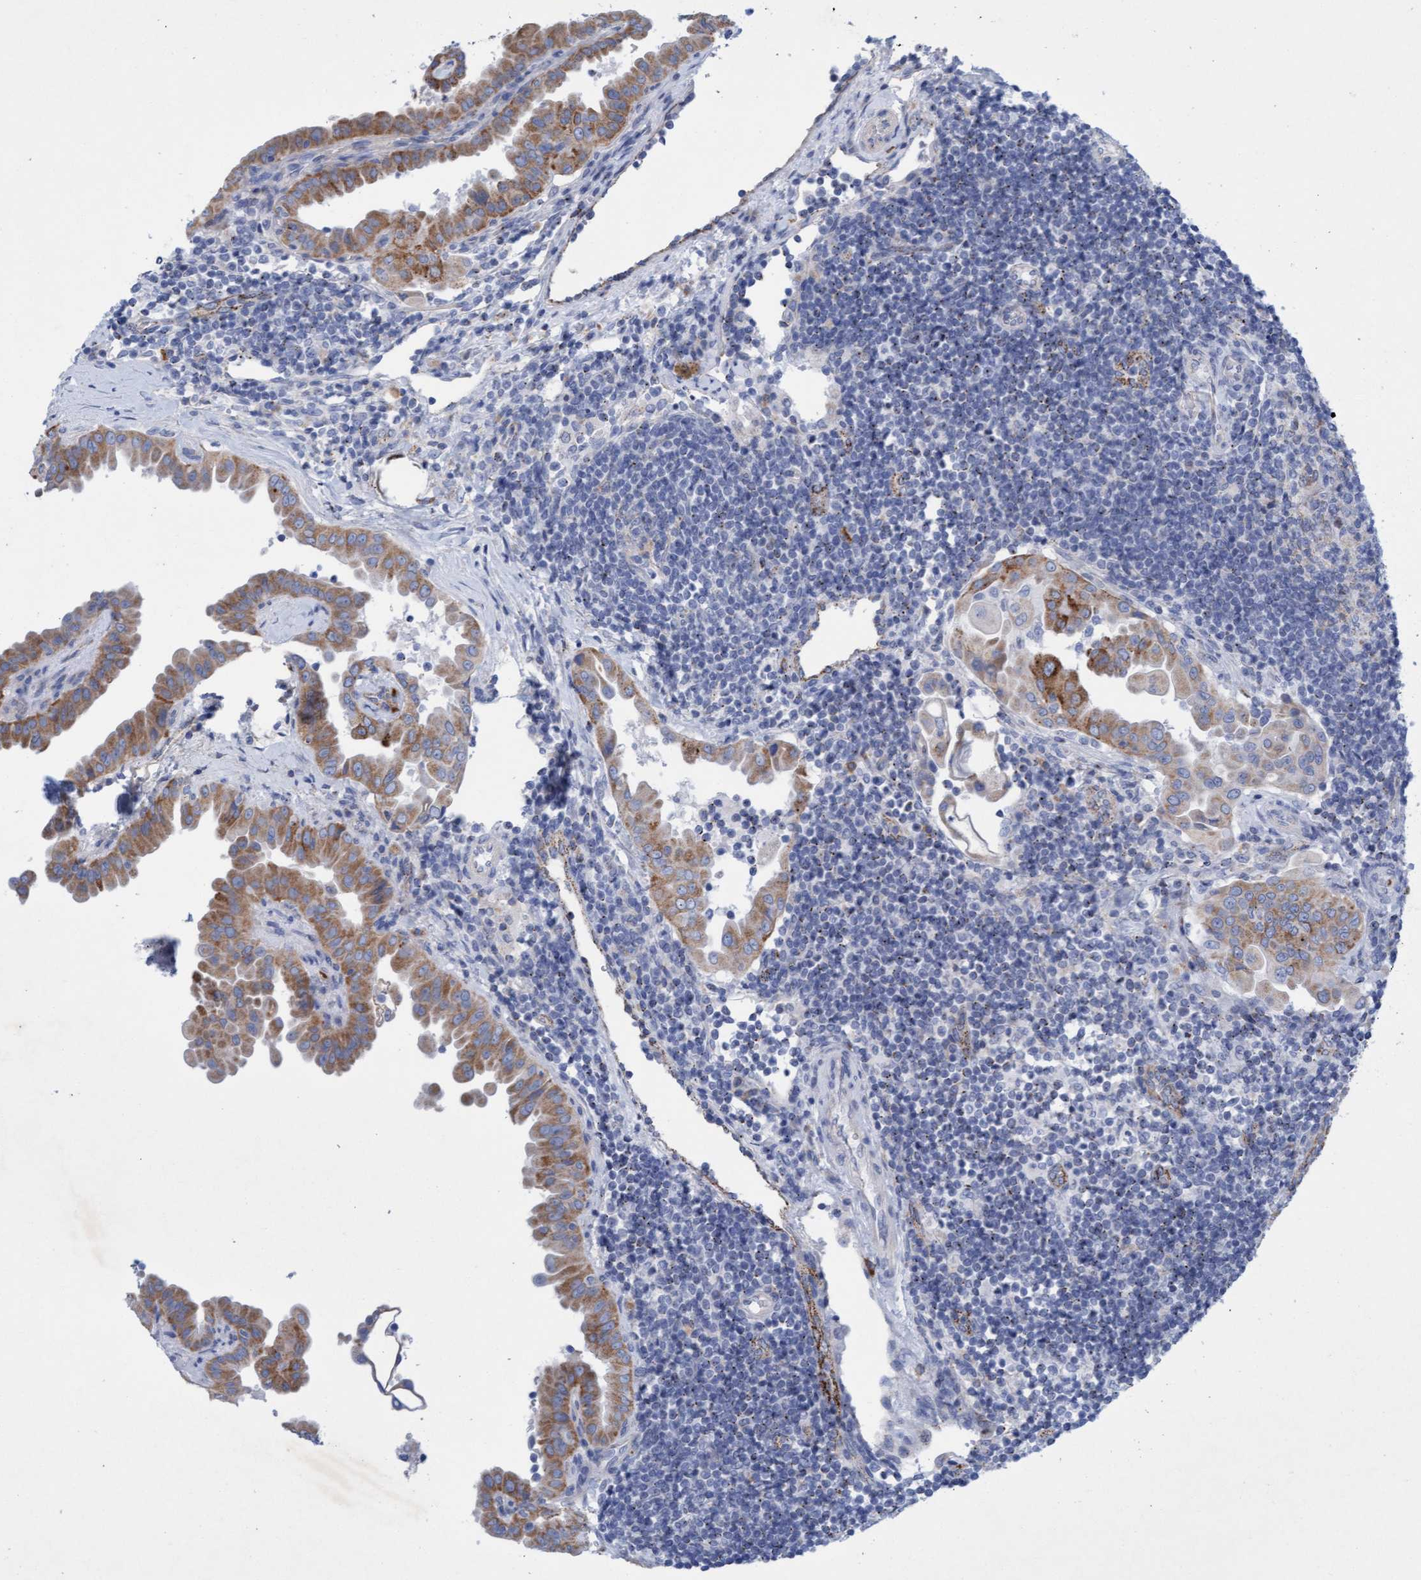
{"staining": {"intensity": "moderate", "quantity": ">75%", "location": "cytoplasmic/membranous"}, "tissue": "thyroid cancer", "cell_type": "Tumor cells", "image_type": "cancer", "snomed": [{"axis": "morphology", "description": "Papillary adenocarcinoma, NOS"}, {"axis": "topography", "description": "Thyroid gland"}], "caption": "Protein analysis of thyroid cancer (papillary adenocarcinoma) tissue demonstrates moderate cytoplasmic/membranous positivity in approximately >75% of tumor cells.", "gene": "SGSH", "patient": {"sex": "male", "age": 33}}